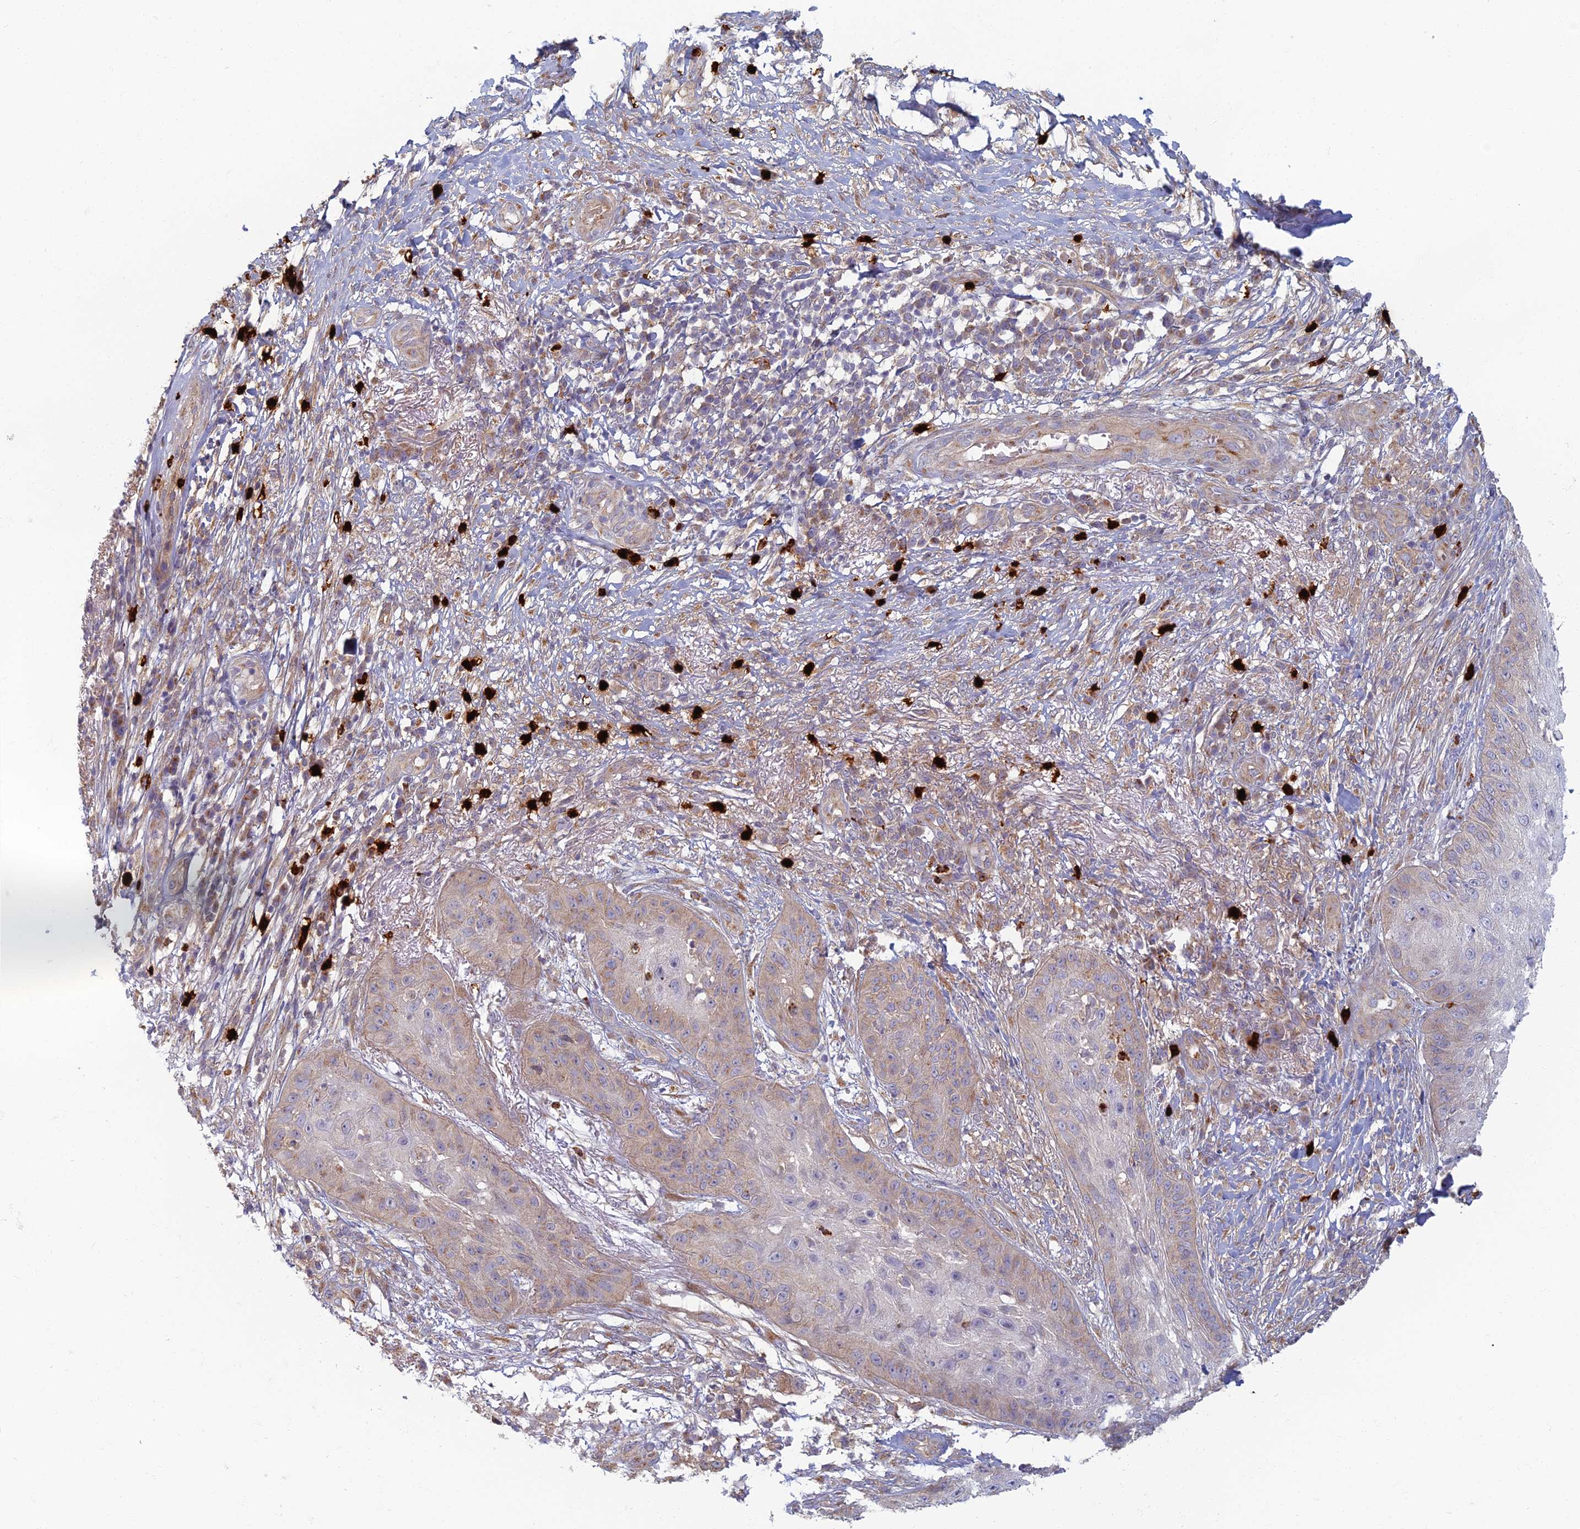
{"staining": {"intensity": "weak", "quantity": "25%-75%", "location": "cytoplasmic/membranous"}, "tissue": "skin cancer", "cell_type": "Tumor cells", "image_type": "cancer", "snomed": [{"axis": "morphology", "description": "Squamous cell carcinoma, NOS"}, {"axis": "topography", "description": "Skin"}], "caption": "This histopathology image displays immunohistochemistry (IHC) staining of human skin cancer (squamous cell carcinoma), with low weak cytoplasmic/membranous staining in approximately 25%-75% of tumor cells.", "gene": "PROX2", "patient": {"sex": "male", "age": 70}}